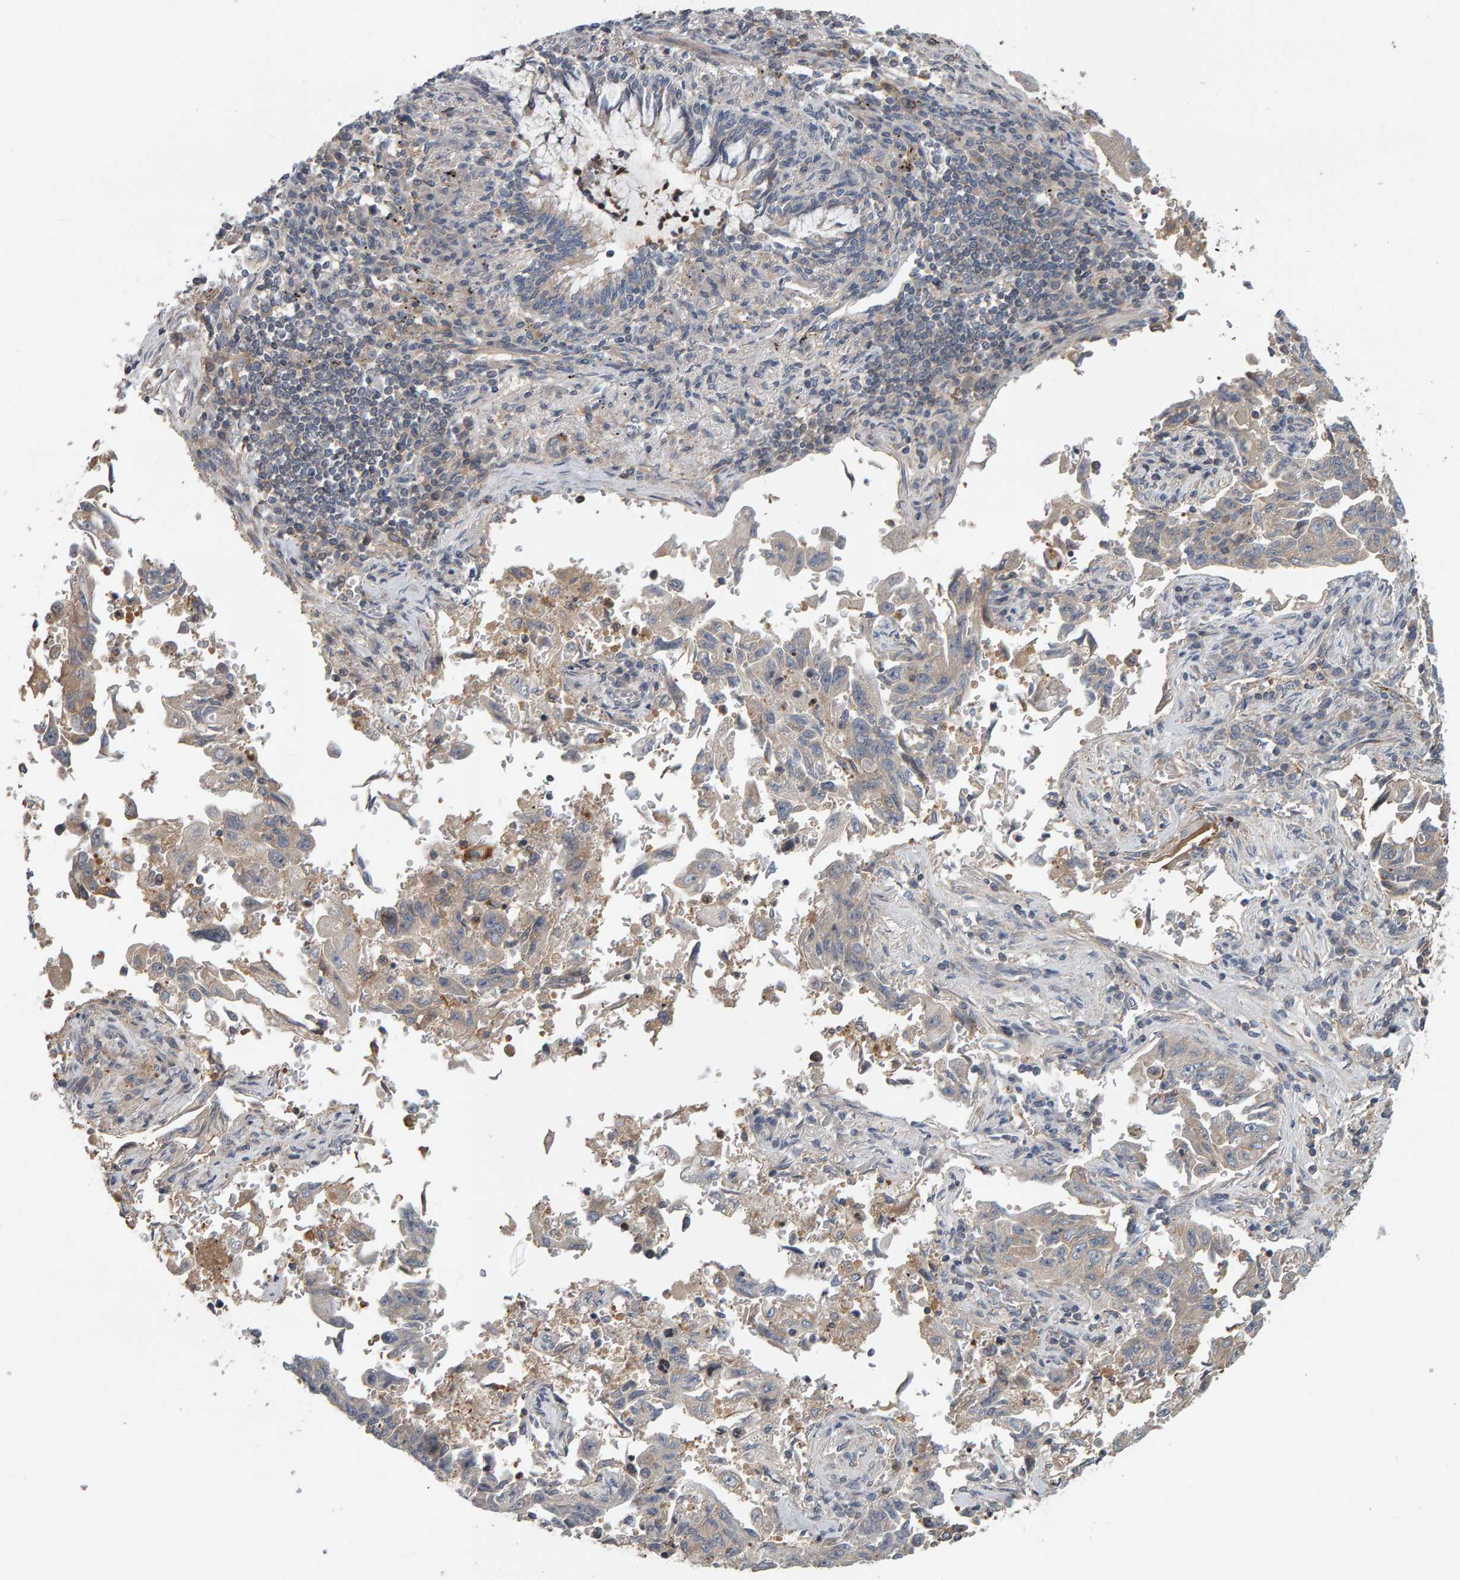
{"staining": {"intensity": "negative", "quantity": "none", "location": "none"}, "tissue": "lung cancer", "cell_type": "Tumor cells", "image_type": "cancer", "snomed": [{"axis": "morphology", "description": "Adenocarcinoma, NOS"}, {"axis": "topography", "description": "Lung"}], "caption": "Immunohistochemistry histopathology image of neoplastic tissue: human lung cancer stained with DAB exhibits no significant protein positivity in tumor cells.", "gene": "C9orf72", "patient": {"sex": "female", "age": 51}}